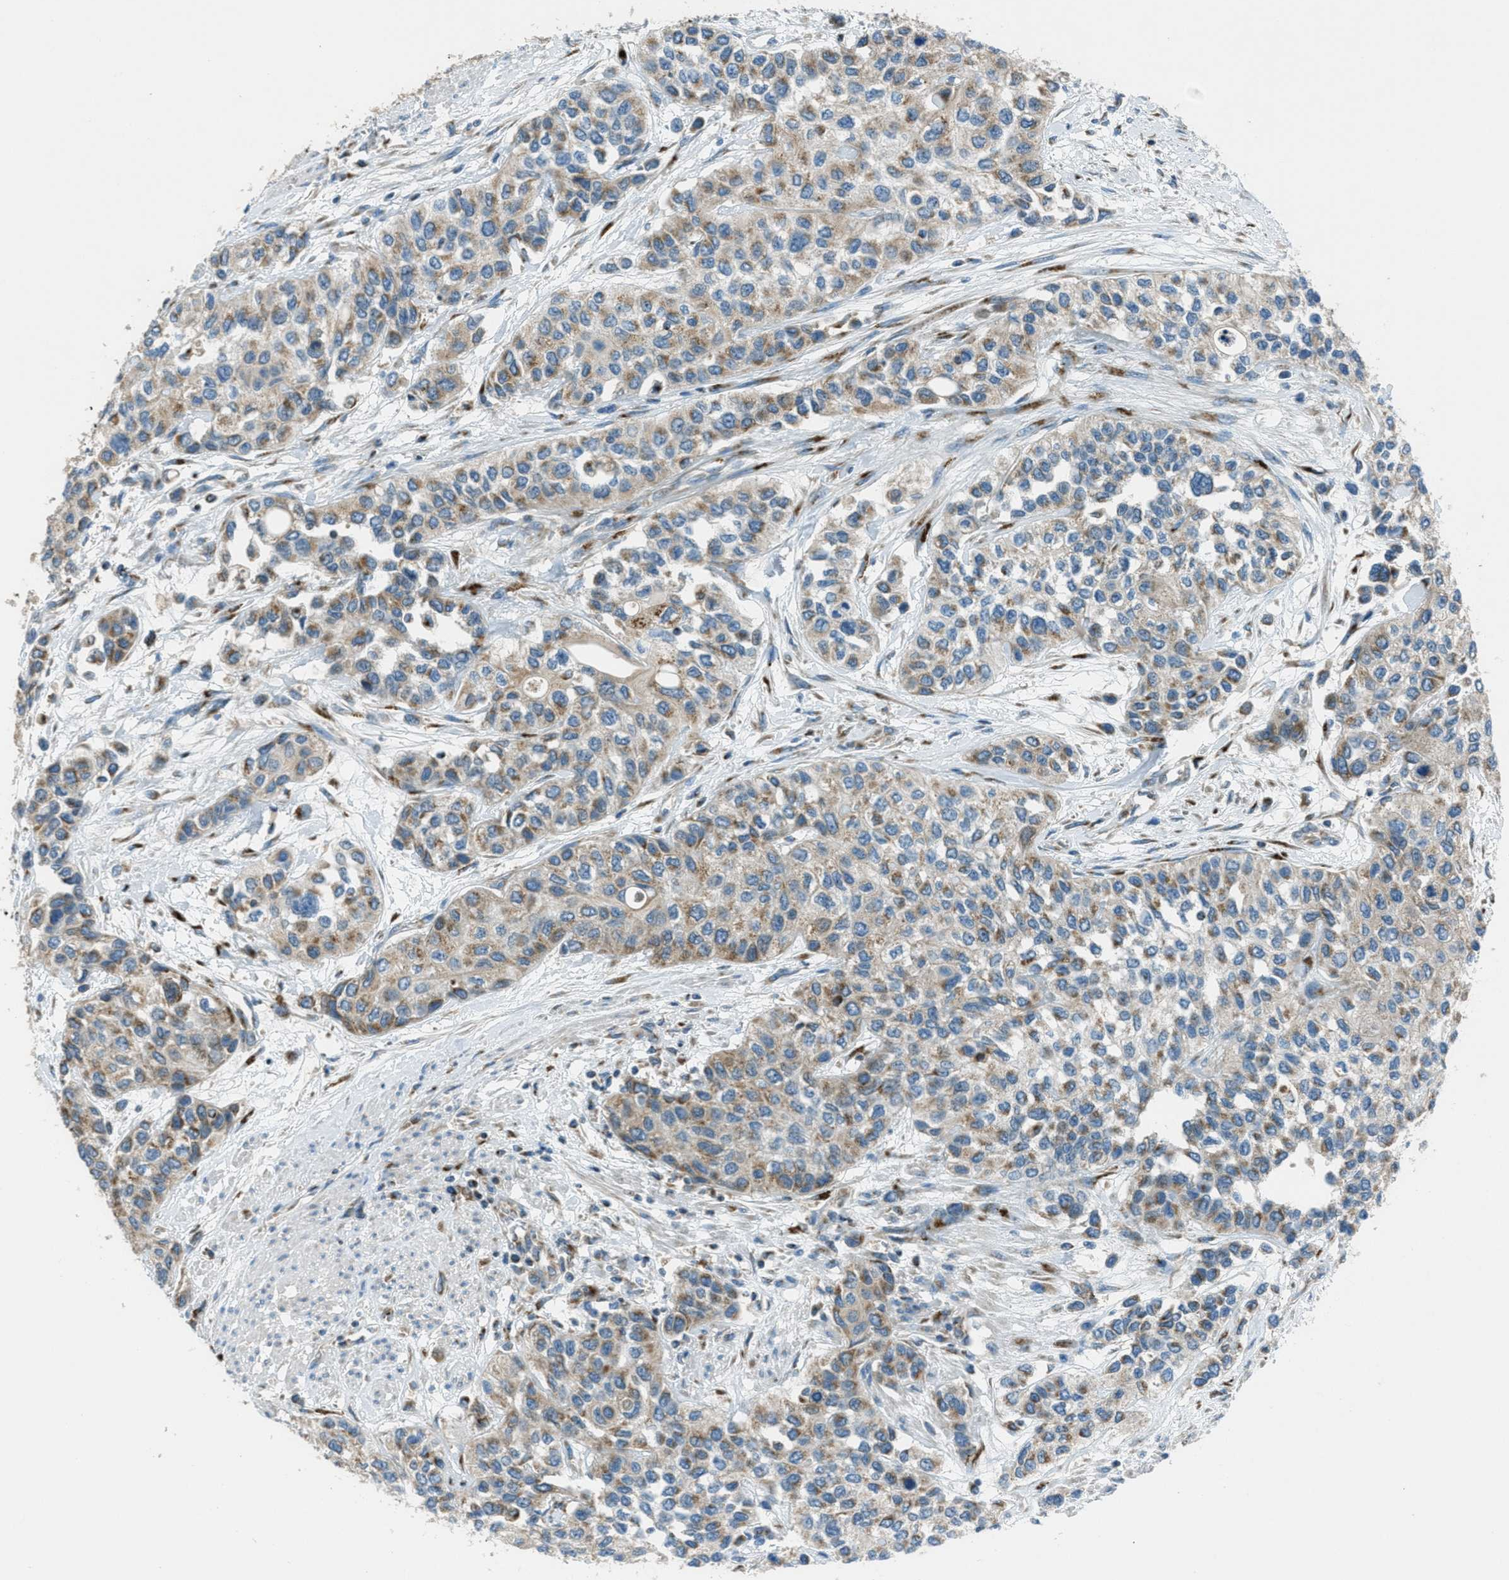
{"staining": {"intensity": "moderate", "quantity": "25%-75%", "location": "cytoplasmic/membranous"}, "tissue": "urothelial cancer", "cell_type": "Tumor cells", "image_type": "cancer", "snomed": [{"axis": "morphology", "description": "Urothelial carcinoma, High grade"}, {"axis": "topography", "description": "Urinary bladder"}], "caption": "This micrograph displays high-grade urothelial carcinoma stained with immunohistochemistry (IHC) to label a protein in brown. The cytoplasmic/membranous of tumor cells show moderate positivity for the protein. Nuclei are counter-stained blue.", "gene": "BCKDK", "patient": {"sex": "female", "age": 56}}